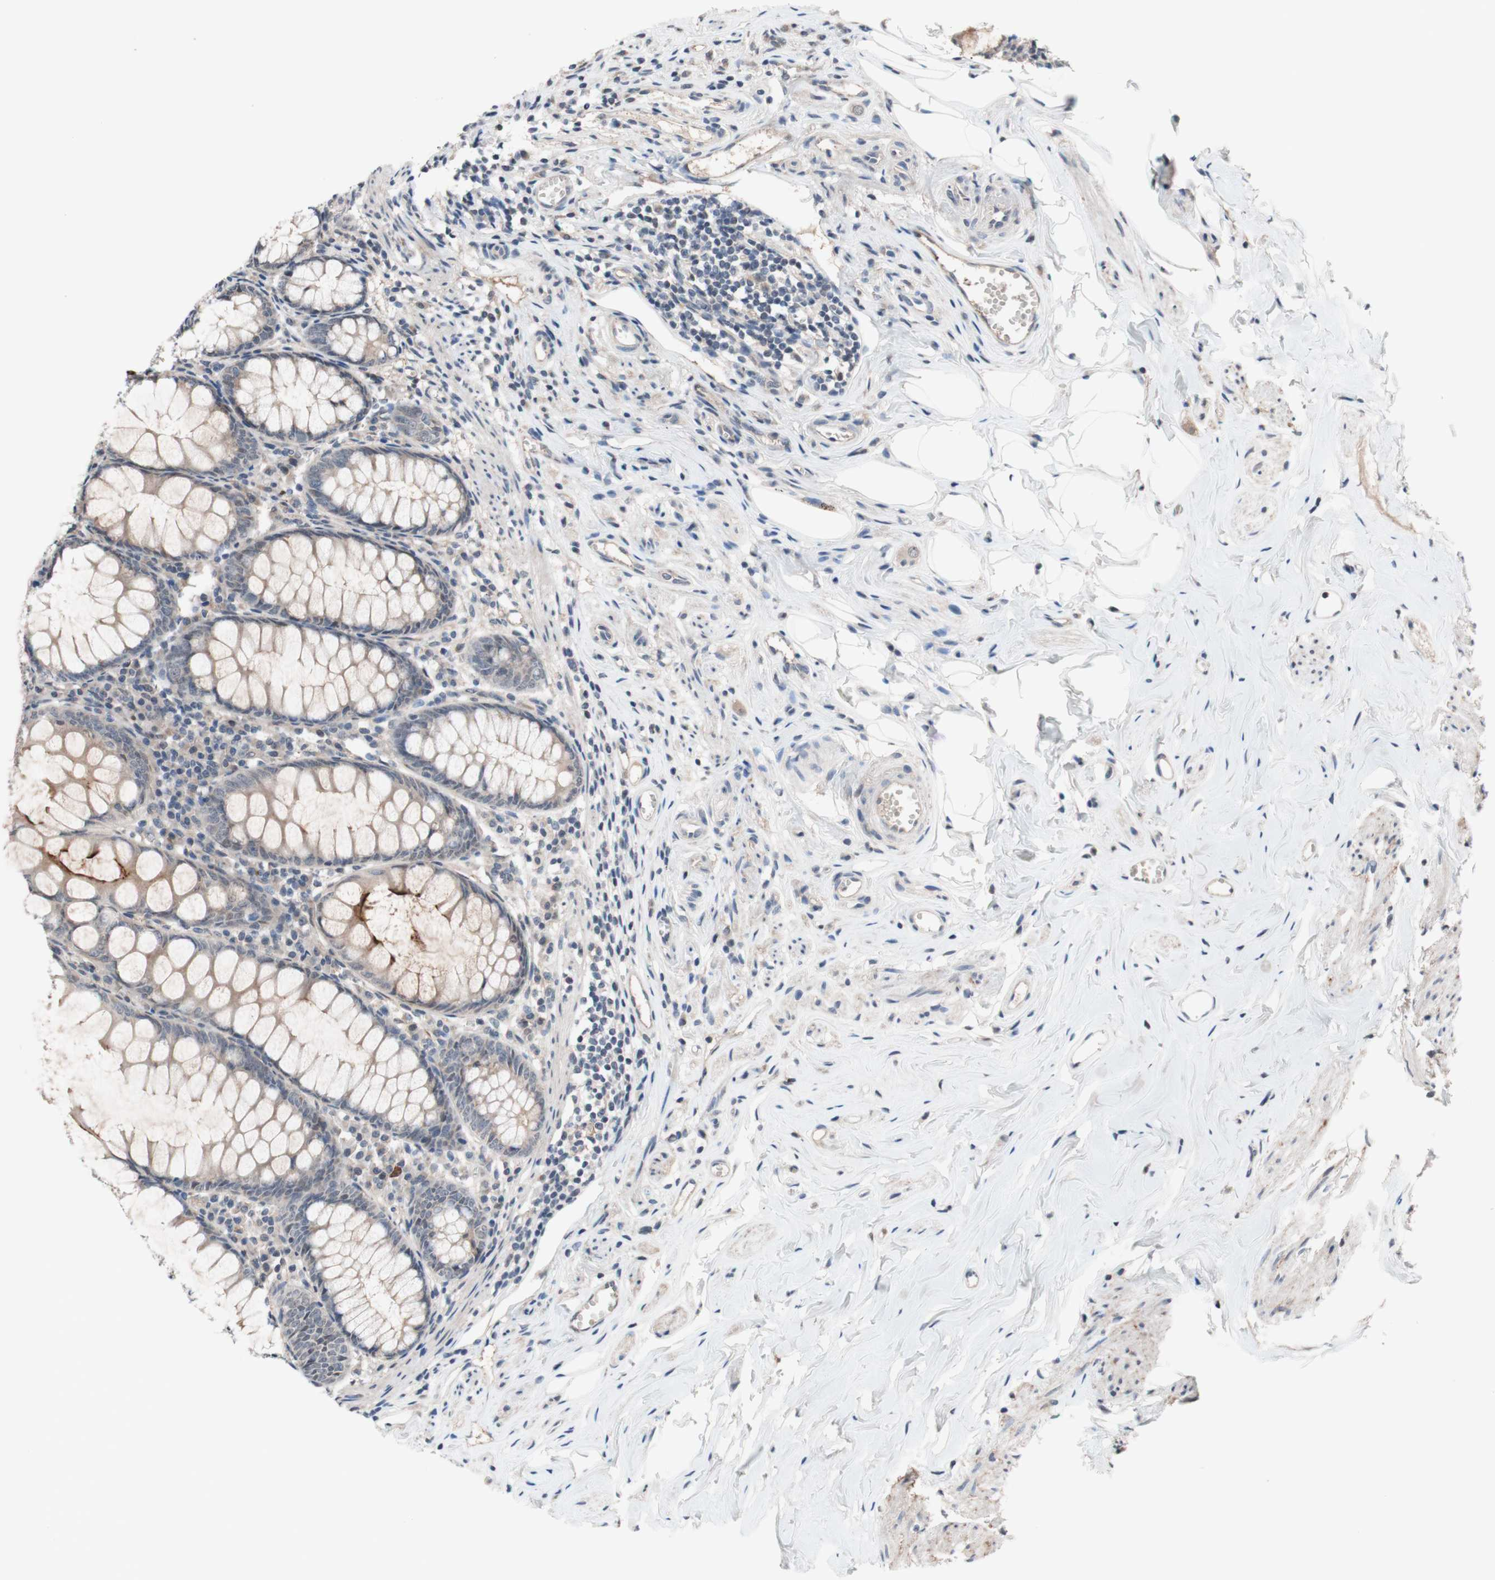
{"staining": {"intensity": "moderate", "quantity": ">75%", "location": "cytoplasmic/membranous"}, "tissue": "appendix", "cell_type": "Glandular cells", "image_type": "normal", "snomed": [{"axis": "morphology", "description": "Normal tissue, NOS"}, {"axis": "topography", "description": "Appendix"}], "caption": "Glandular cells display medium levels of moderate cytoplasmic/membranous positivity in about >75% of cells in benign human appendix.", "gene": "CD55", "patient": {"sex": "female", "age": 77}}